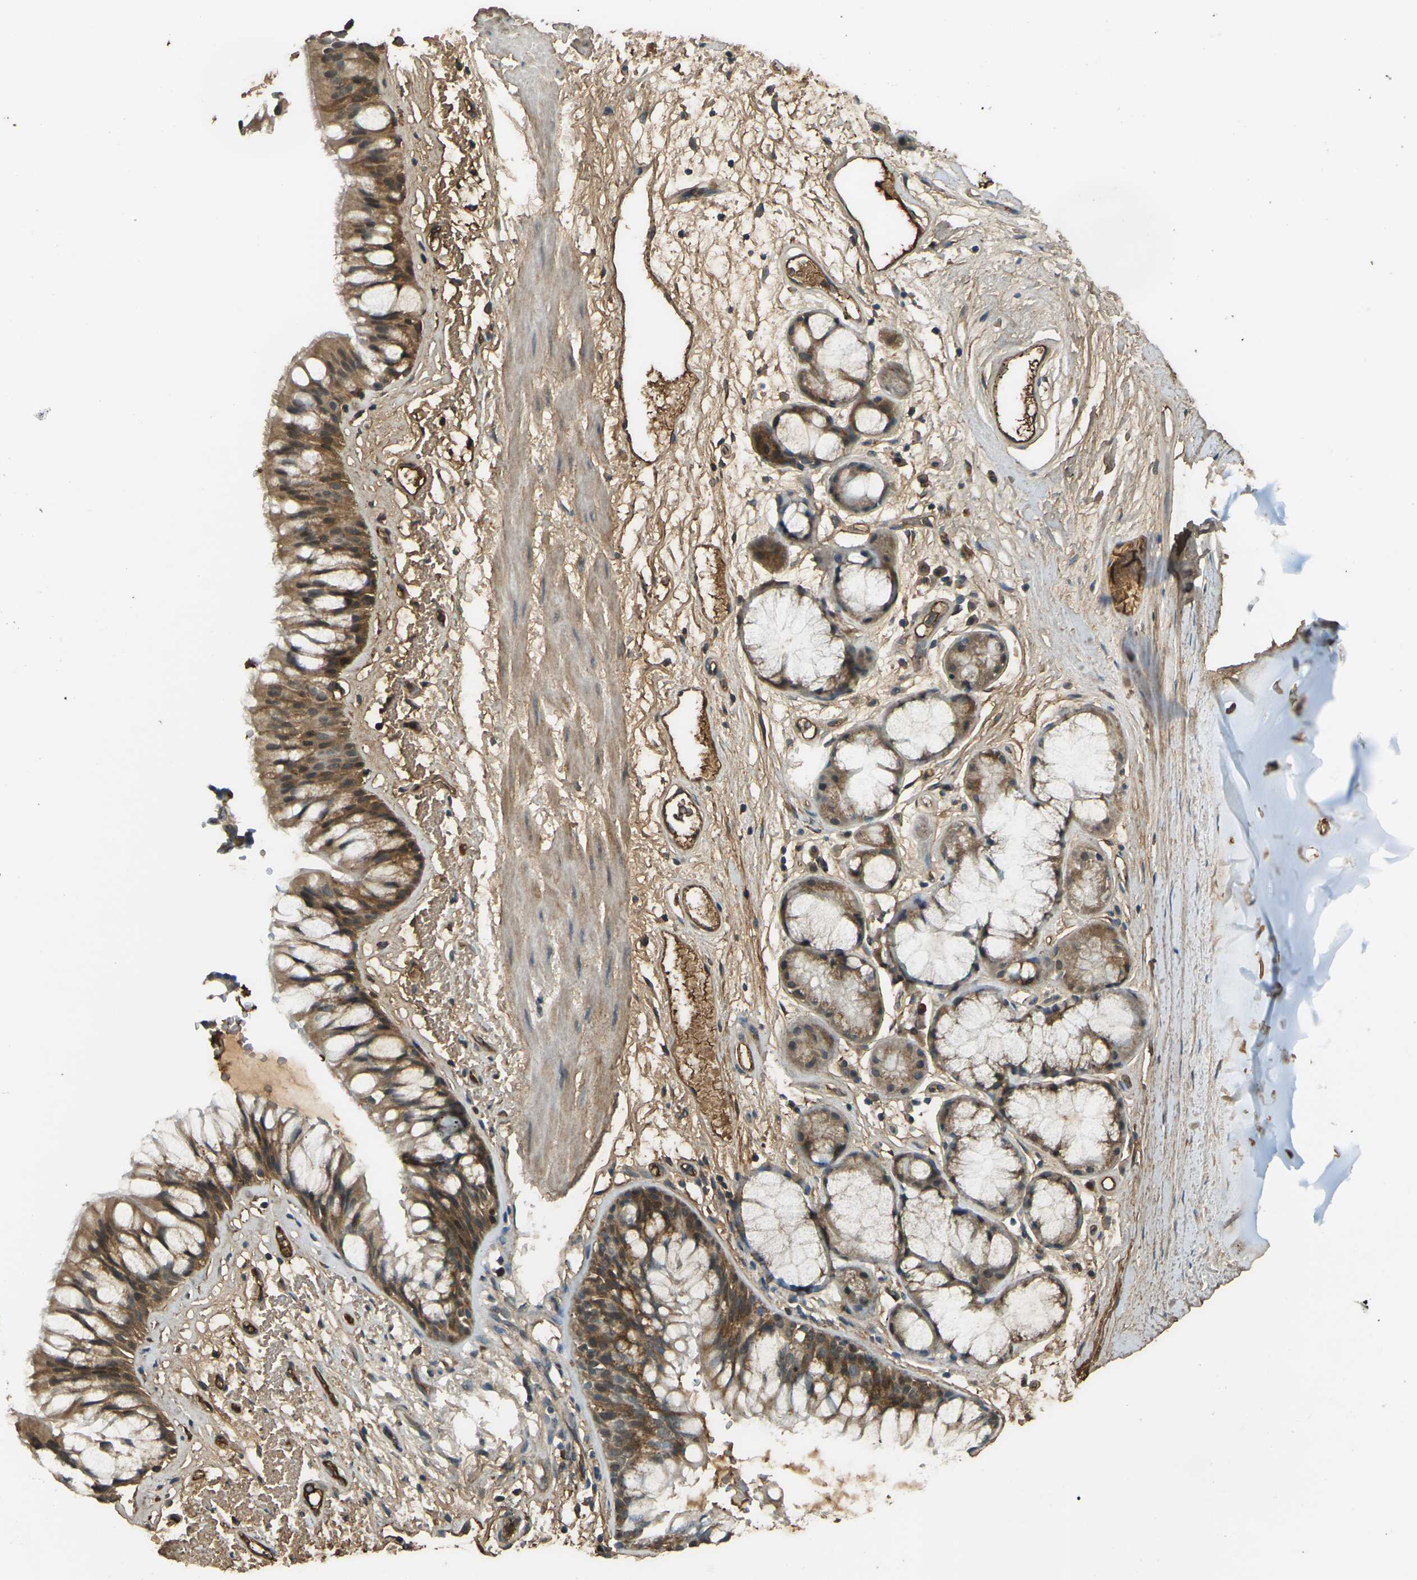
{"staining": {"intensity": "strong", "quantity": "25%-75%", "location": "cytoplasmic/membranous"}, "tissue": "bronchus", "cell_type": "Respiratory epithelial cells", "image_type": "normal", "snomed": [{"axis": "morphology", "description": "Normal tissue, NOS"}, {"axis": "topography", "description": "Bronchus"}], "caption": "Normal bronchus demonstrates strong cytoplasmic/membranous staining in about 25%-75% of respiratory epithelial cells, visualized by immunohistochemistry.", "gene": "CYP1B1", "patient": {"sex": "male", "age": 66}}